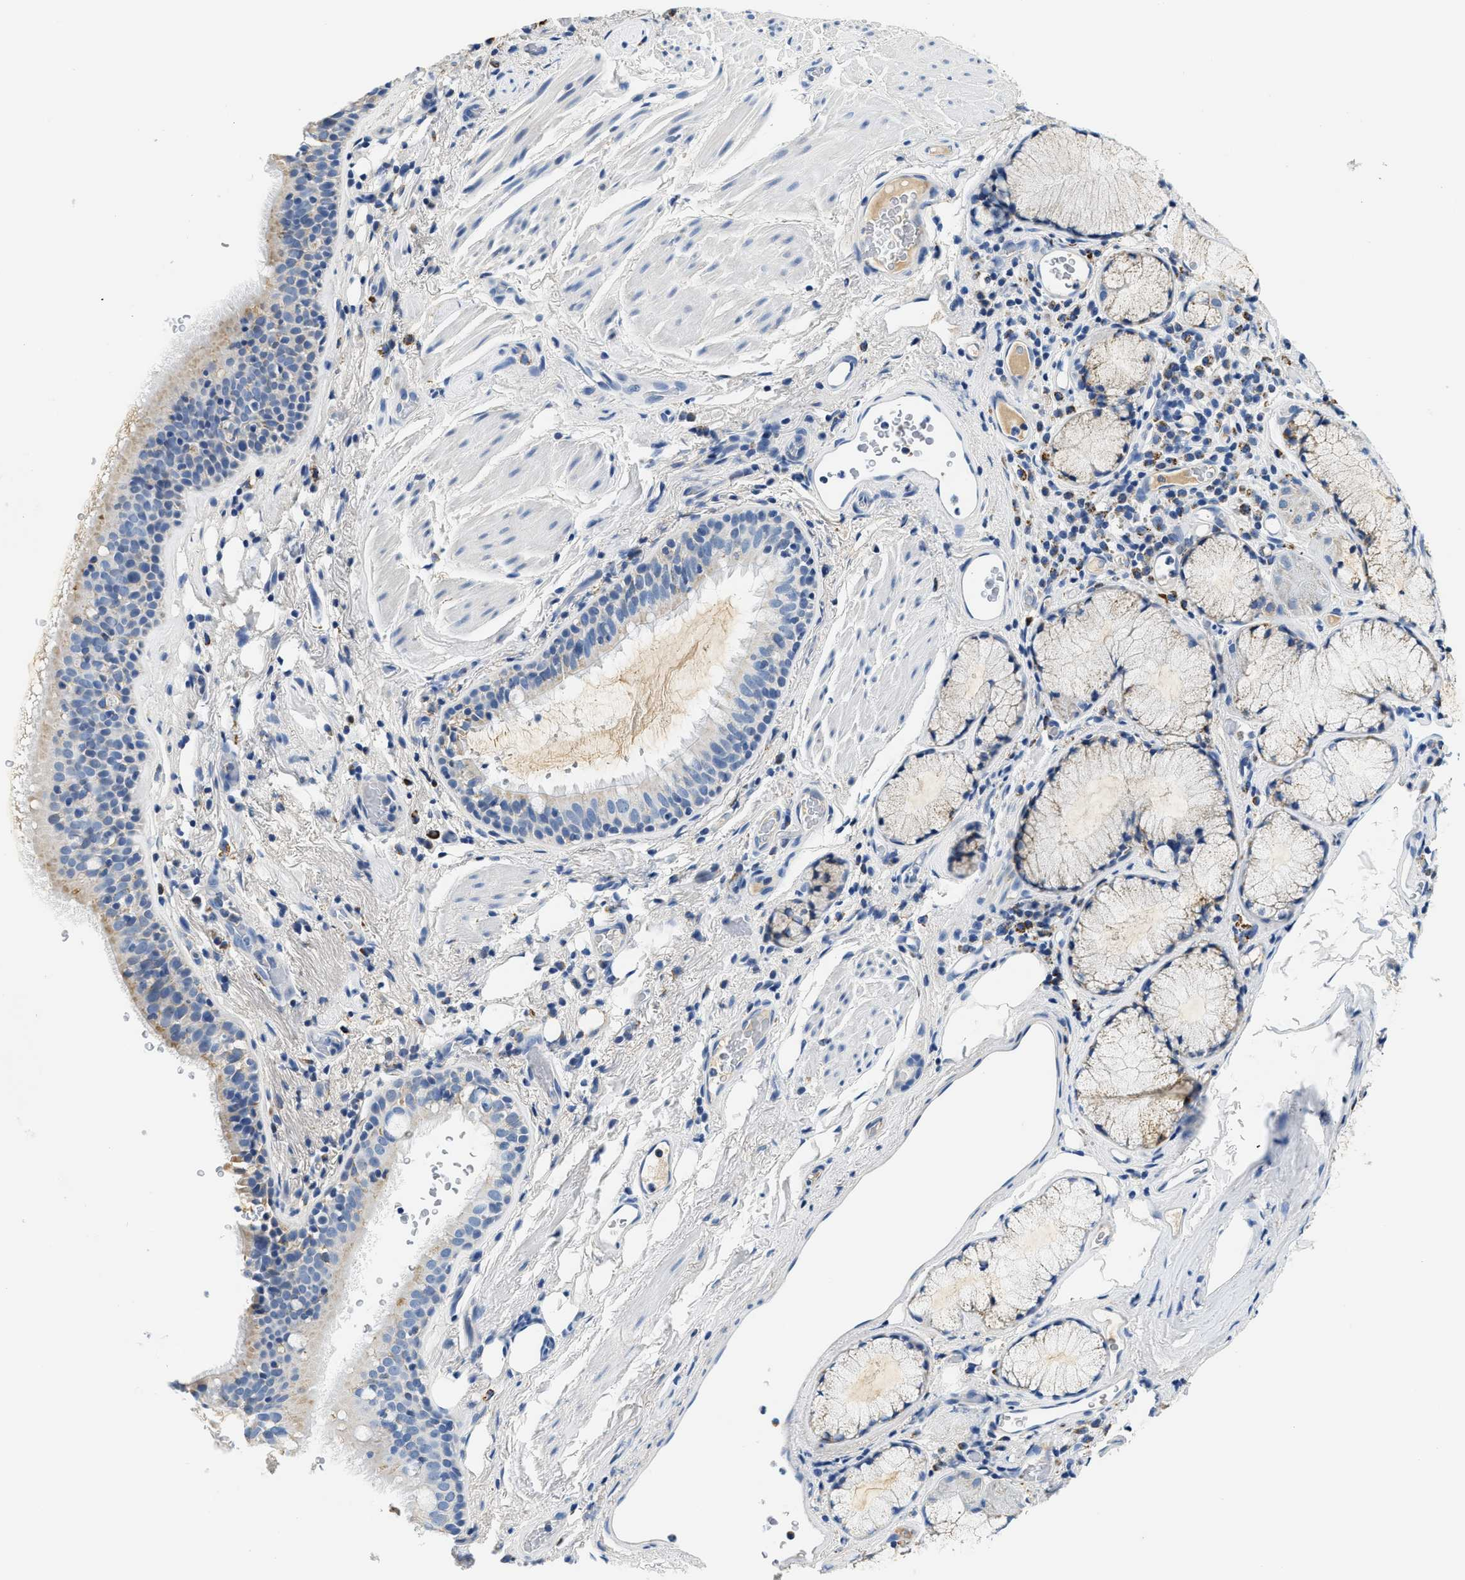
{"staining": {"intensity": "moderate", "quantity": "<25%", "location": "cytoplasmic/membranous"}, "tissue": "bronchus", "cell_type": "Respiratory epithelial cells", "image_type": "normal", "snomed": [{"axis": "morphology", "description": "Normal tissue, NOS"}, {"axis": "morphology", "description": "Inflammation, NOS"}, {"axis": "topography", "description": "Cartilage tissue"}, {"axis": "topography", "description": "Bronchus"}], "caption": "Immunohistochemistry (IHC) (DAB (3,3'-diaminobenzidine)) staining of unremarkable bronchus exhibits moderate cytoplasmic/membranous protein positivity in approximately <25% of respiratory epithelial cells. (DAB IHC, brown staining for protein, blue staining for nuclei).", "gene": "PCK2", "patient": {"sex": "male", "age": 77}}